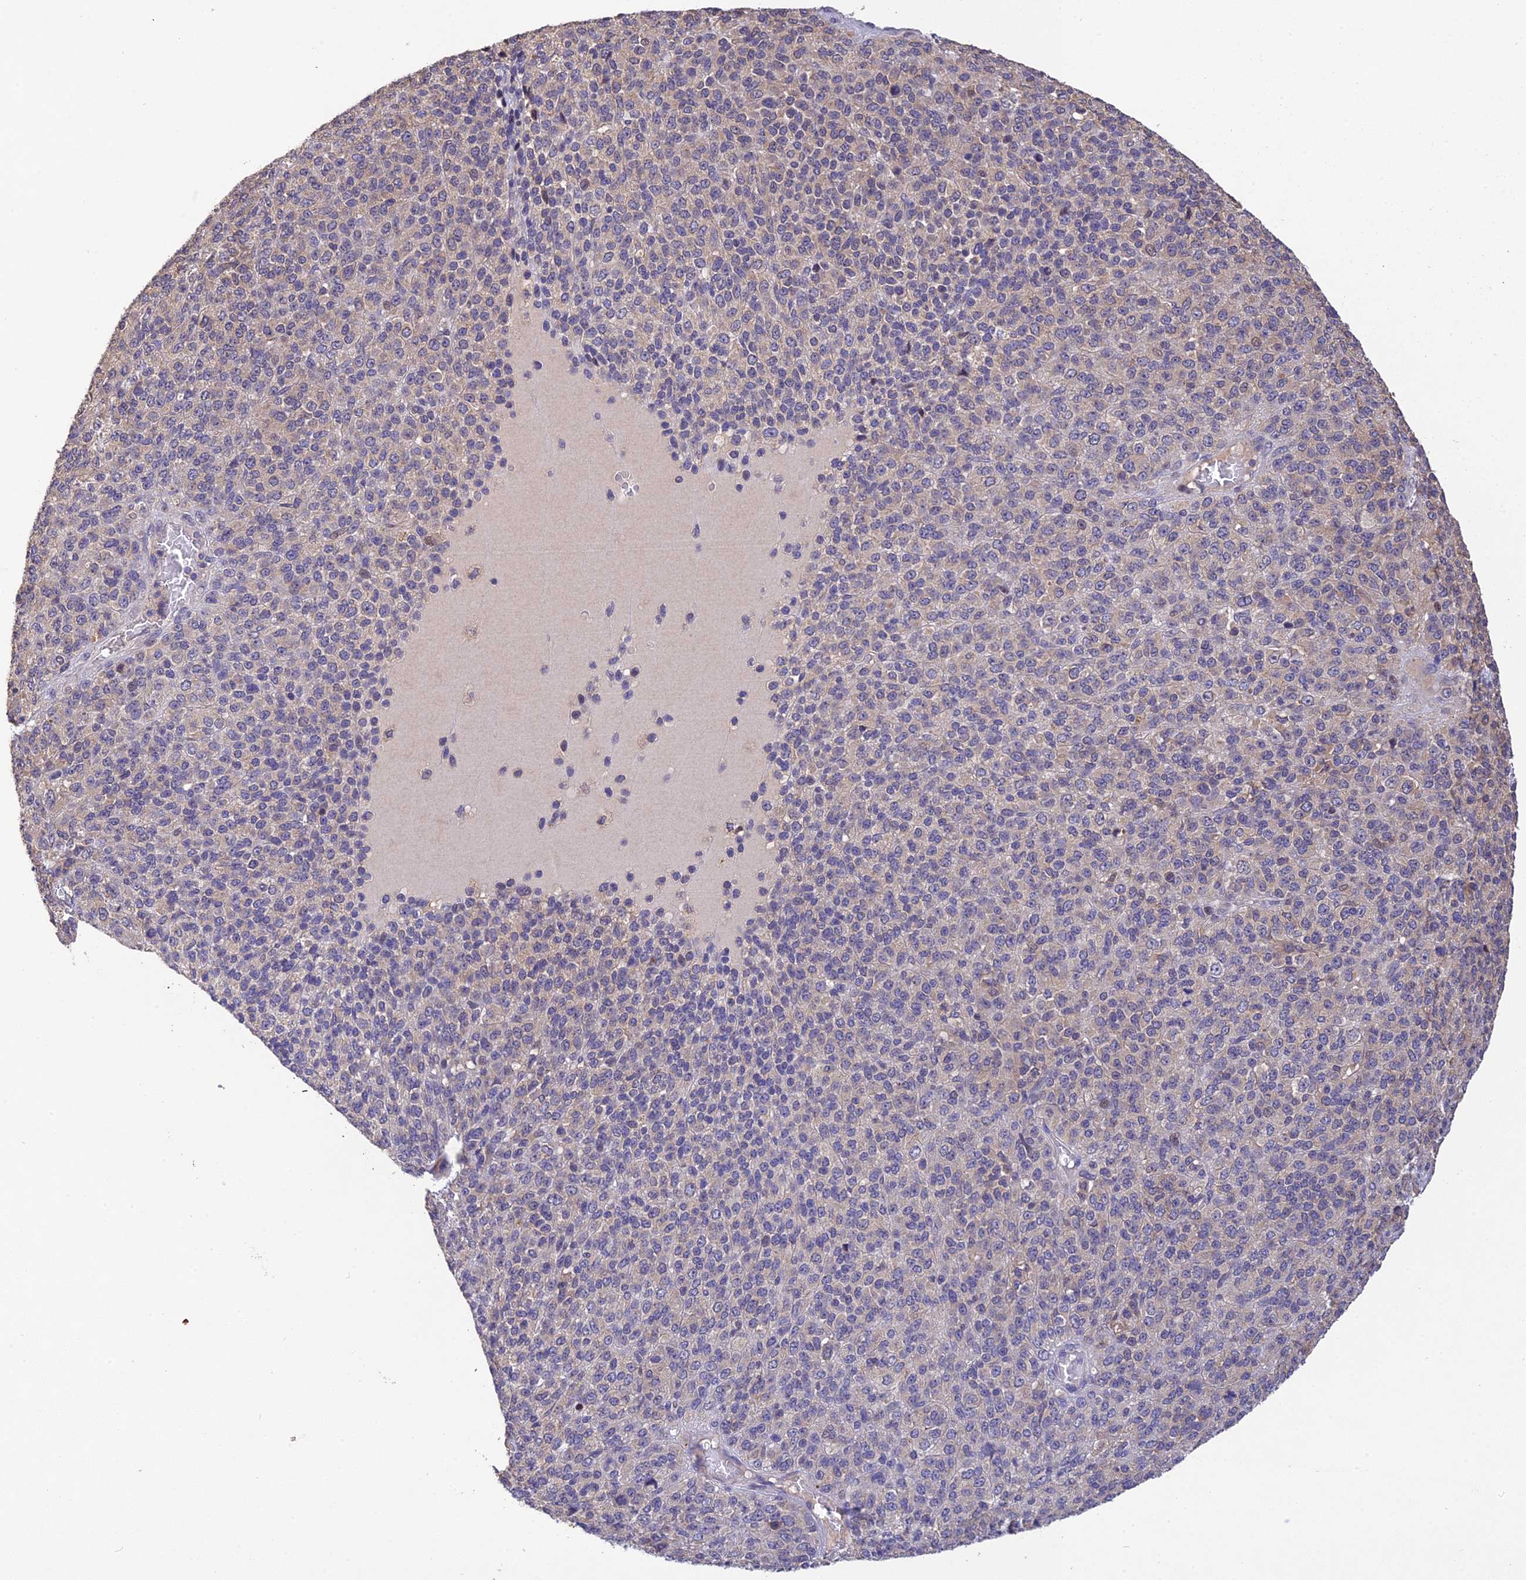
{"staining": {"intensity": "negative", "quantity": "none", "location": "none"}, "tissue": "melanoma", "cell_type": "Tumor cells", "image_type": "cancer", "snomed": [{"axis": "morphology", "description": "Malignant melanoma, Metastatic site"}, {"axis": "topography", "description": "Brain"}], "caption": "IHC photomicrograph of human melanoma stained for a protein (brown), which demonstrates no staining in tumor cells.", "gene": "DENND5B", "patient": {"sex": "female", "age": 56}}